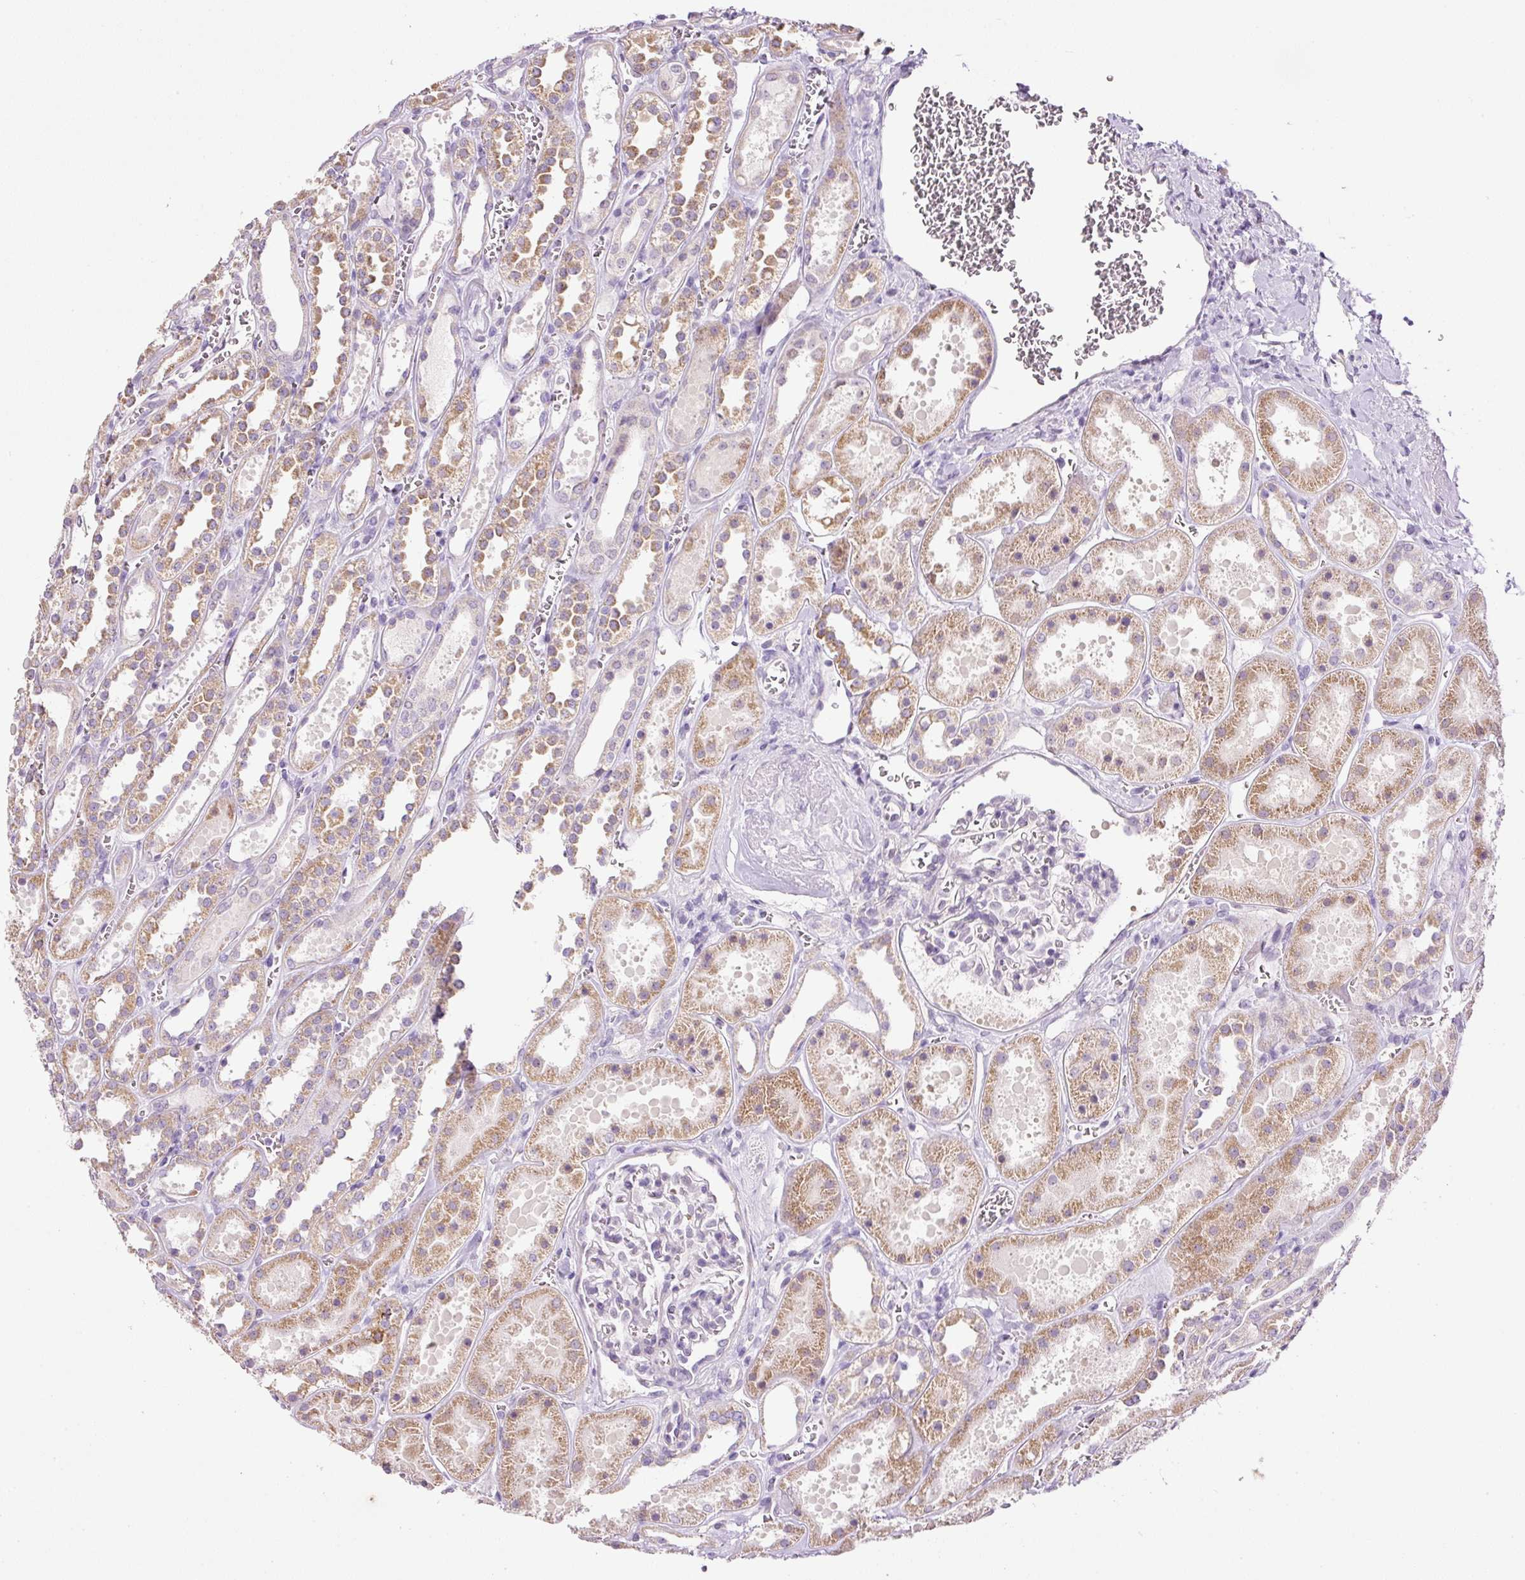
{"staining": {"intensity": "weak", "quantity": "<25%", "location": "nuclear"}, "tissue": "kidney", "cell_type": "Cells in glomeruli", "image_type": "normal", "snomed": [{"axis": "morphology", "description": "Normal tissue, NOS"}, {"axis": "topography", "description": "Kidney"}], "caption": "DAB (3,3'-diaminobenzidine) immunohistochemical staining of benign human kidney exhibits no significant expression in cells in glomeruli. (DAB IHC with hematoxylin counter stain).", "gene": "KPNA2", "patient": {"sex": "female", "age": 41}}